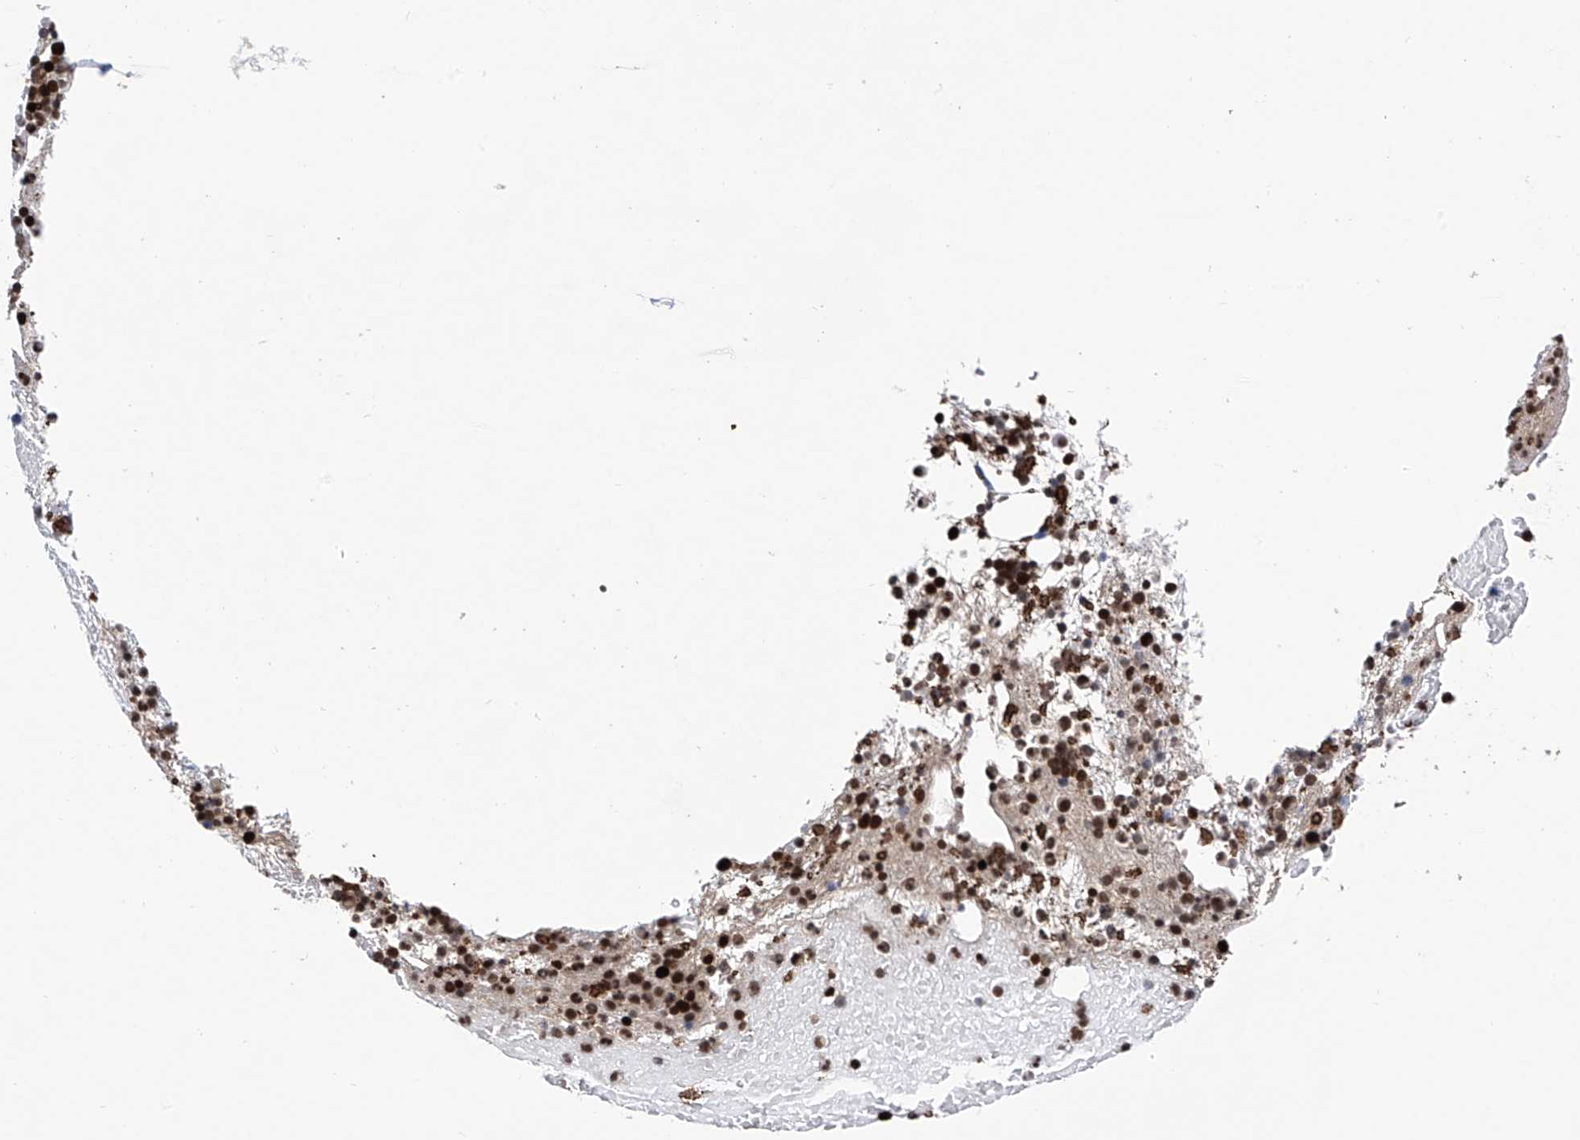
{"staining": {"intensity": "strong", "quantity": ">75%", "location": "nuclear"}, "tissue": "bone marrow", "cell_type": "Hematopoietic cells", "image_type": "normal", "snomed": [{"axis": "morphology", "description": "Normal tissue, NOS"}, {"axis": "topography", "description": "Bone marrow"}], "caption": "Immunohistochemistry (IHC) (DAB (3,3'-diaminobenzidine)) staining of normal bone marrow reveals strong nuclear protein positivity in approximately >75% of hematopoietic cells.", "gene": "DNAJC9", "patient": {"sex": "male", "age": 47}}